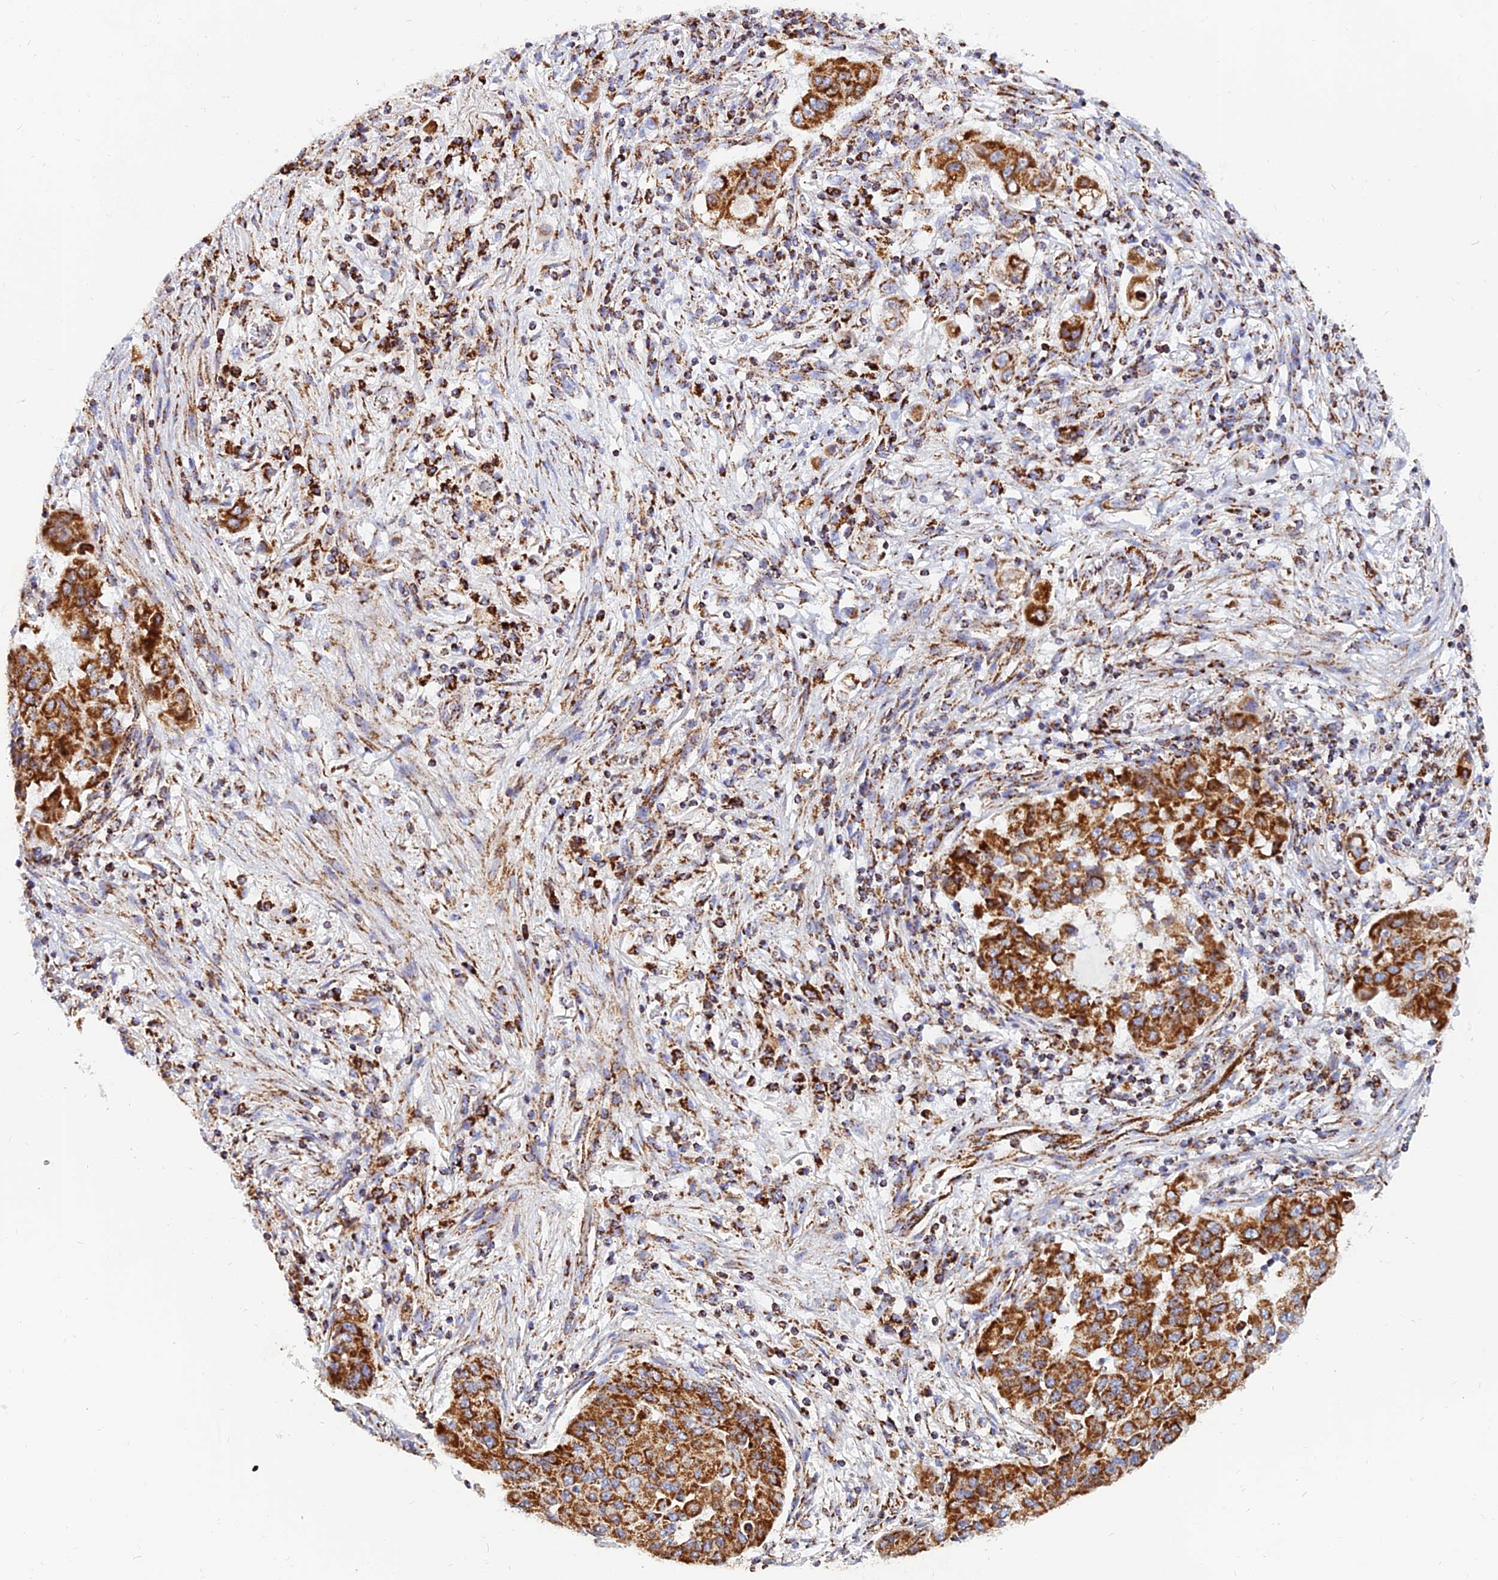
{"staining": {"intensity": "strong", "quantity": ">75%", "location": "cytoplasmic/membranous"}, "tissue": "lung cancer", "cell_type": "Tumor cells", "image_type": "cancer", "snomed": [{"axis": "morphology", "description": "Squamous cell carcinoma, NOS"}, {"axis": "topography", "description": "Lung"}], "caption": "Protein positivity by immunohistochemistry reveals strong cytoplasmic/membranous staining in approximately >75% of tumor cells in lung squamous cell carcinoma.", "gene": "NDUFB6", "patient": {"sex": "male", "age": 74}}